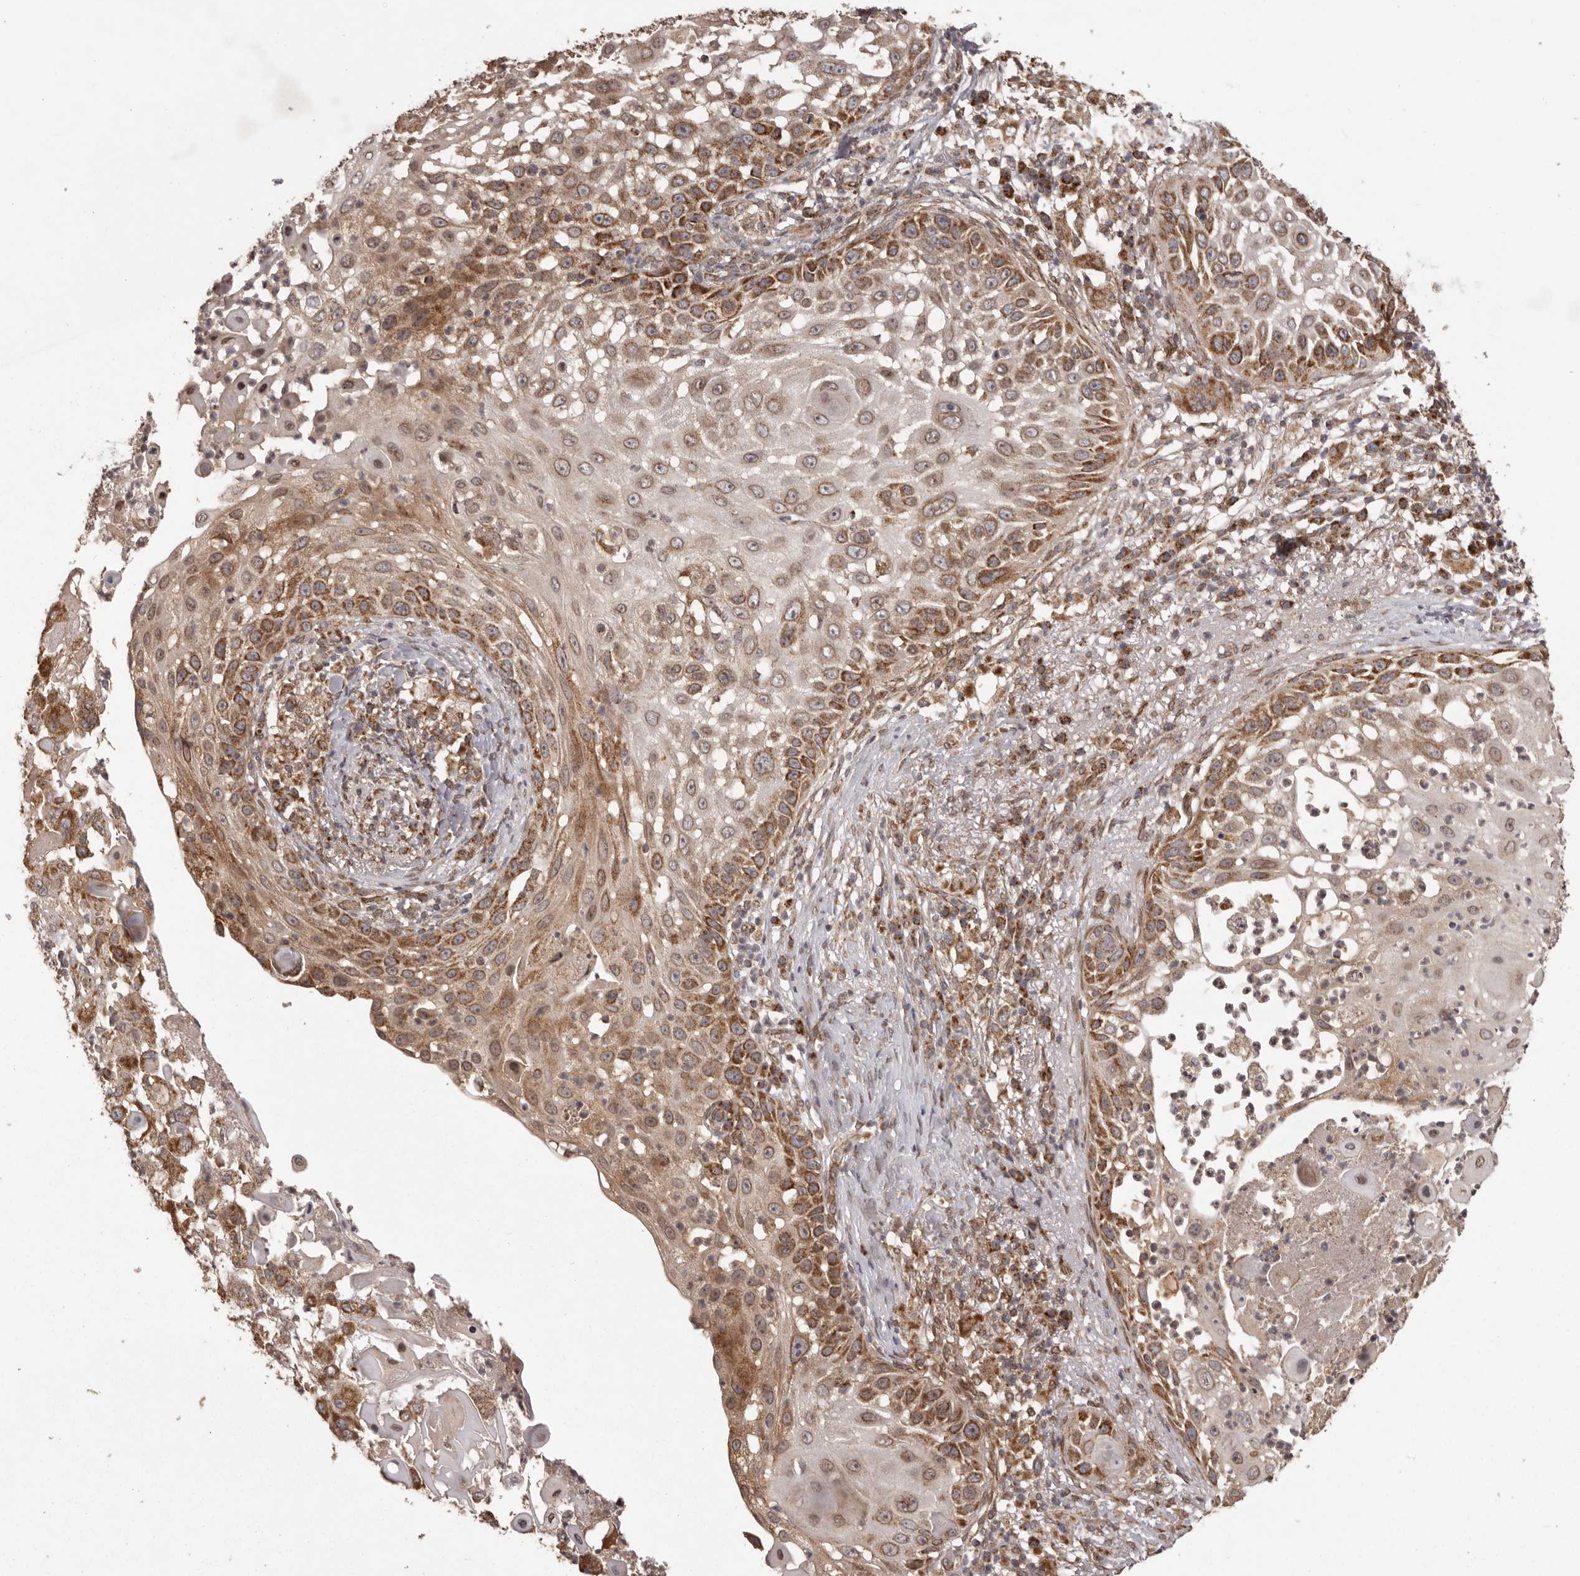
{"staining": {"intensity": "strong", "quantity": "25%-75%", "location": "cytoplasmic/membranous"}, "tissue": "skin cancer", "cell_type": "Tumor cells", "image_type": "cancer", "snomed": [{"axis": "morphology", "description": "Squamous cell carcinoma, NOS"}, {"axis": "topography", "description": "Skin"}], "caption": "Squamous cell carcinoma (skin) tissue shows strong cytoplasmic/membranous expression in approximately 25%-75% of tumor cells", "gene": "CHRM2", "patient": {"sex": "female", "age": 44}}